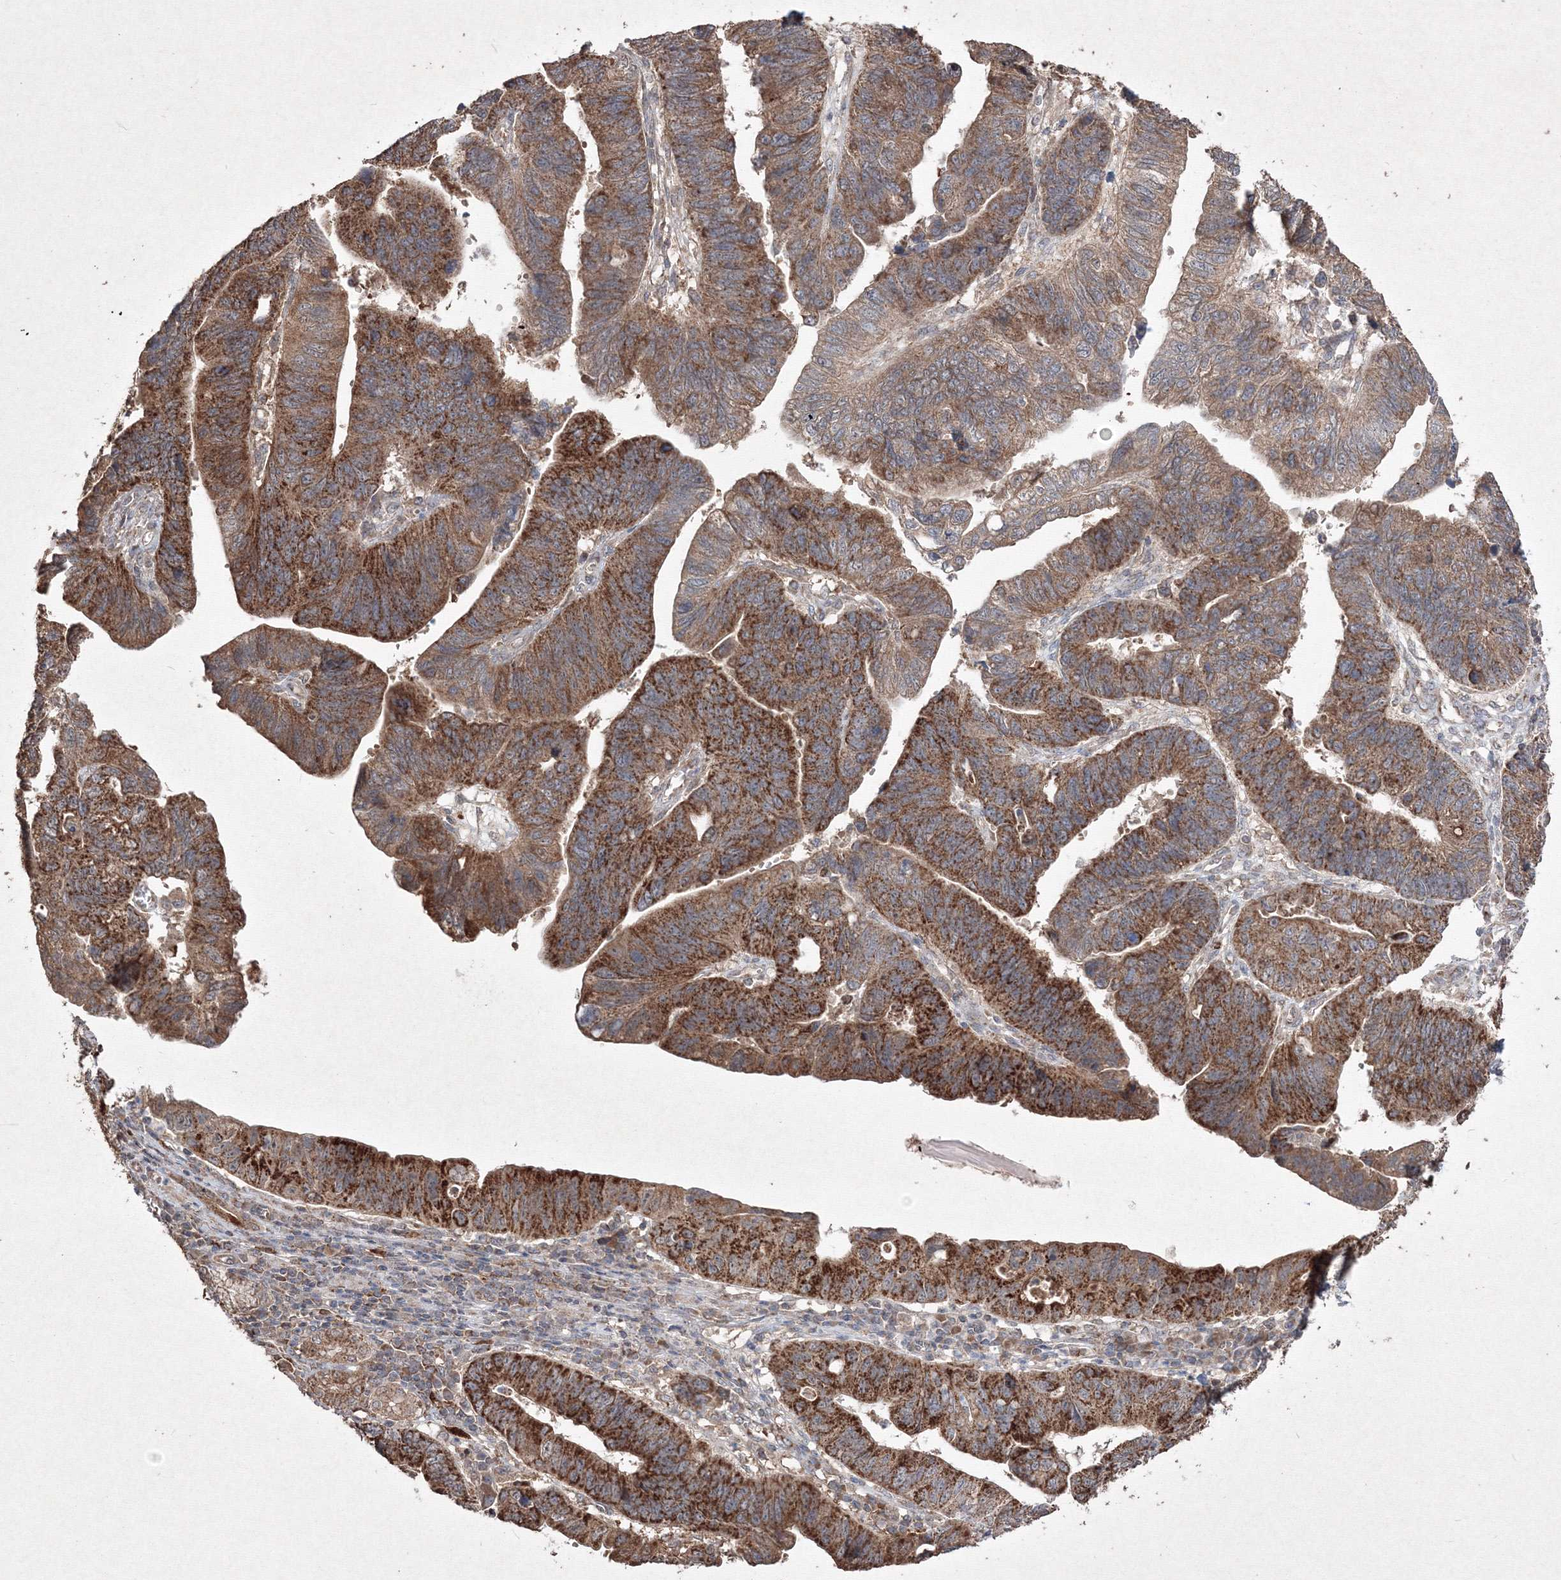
{"staining": {"intensity": "strong", "quantity": ">75%", "location": "cytoplasmic/membranous"}, "tissue": "stomach cancer", "cell_type": "Tumor cells", "image_type": "cancer", "snomed": [{"axis": "morphology", "description": "Adenocarcinoma, NOS"}, {"axis": "topography", "description": "Stomach"}], "caption": "Adenocarcinoma (stomach) was stained to show a protein in brown. There is high levels of strong cytoplasmic/membranous expression in approximately >75% of tumor cells.", "gene": "GRSF1", "patient": {"sex": "male", "age": 59}}